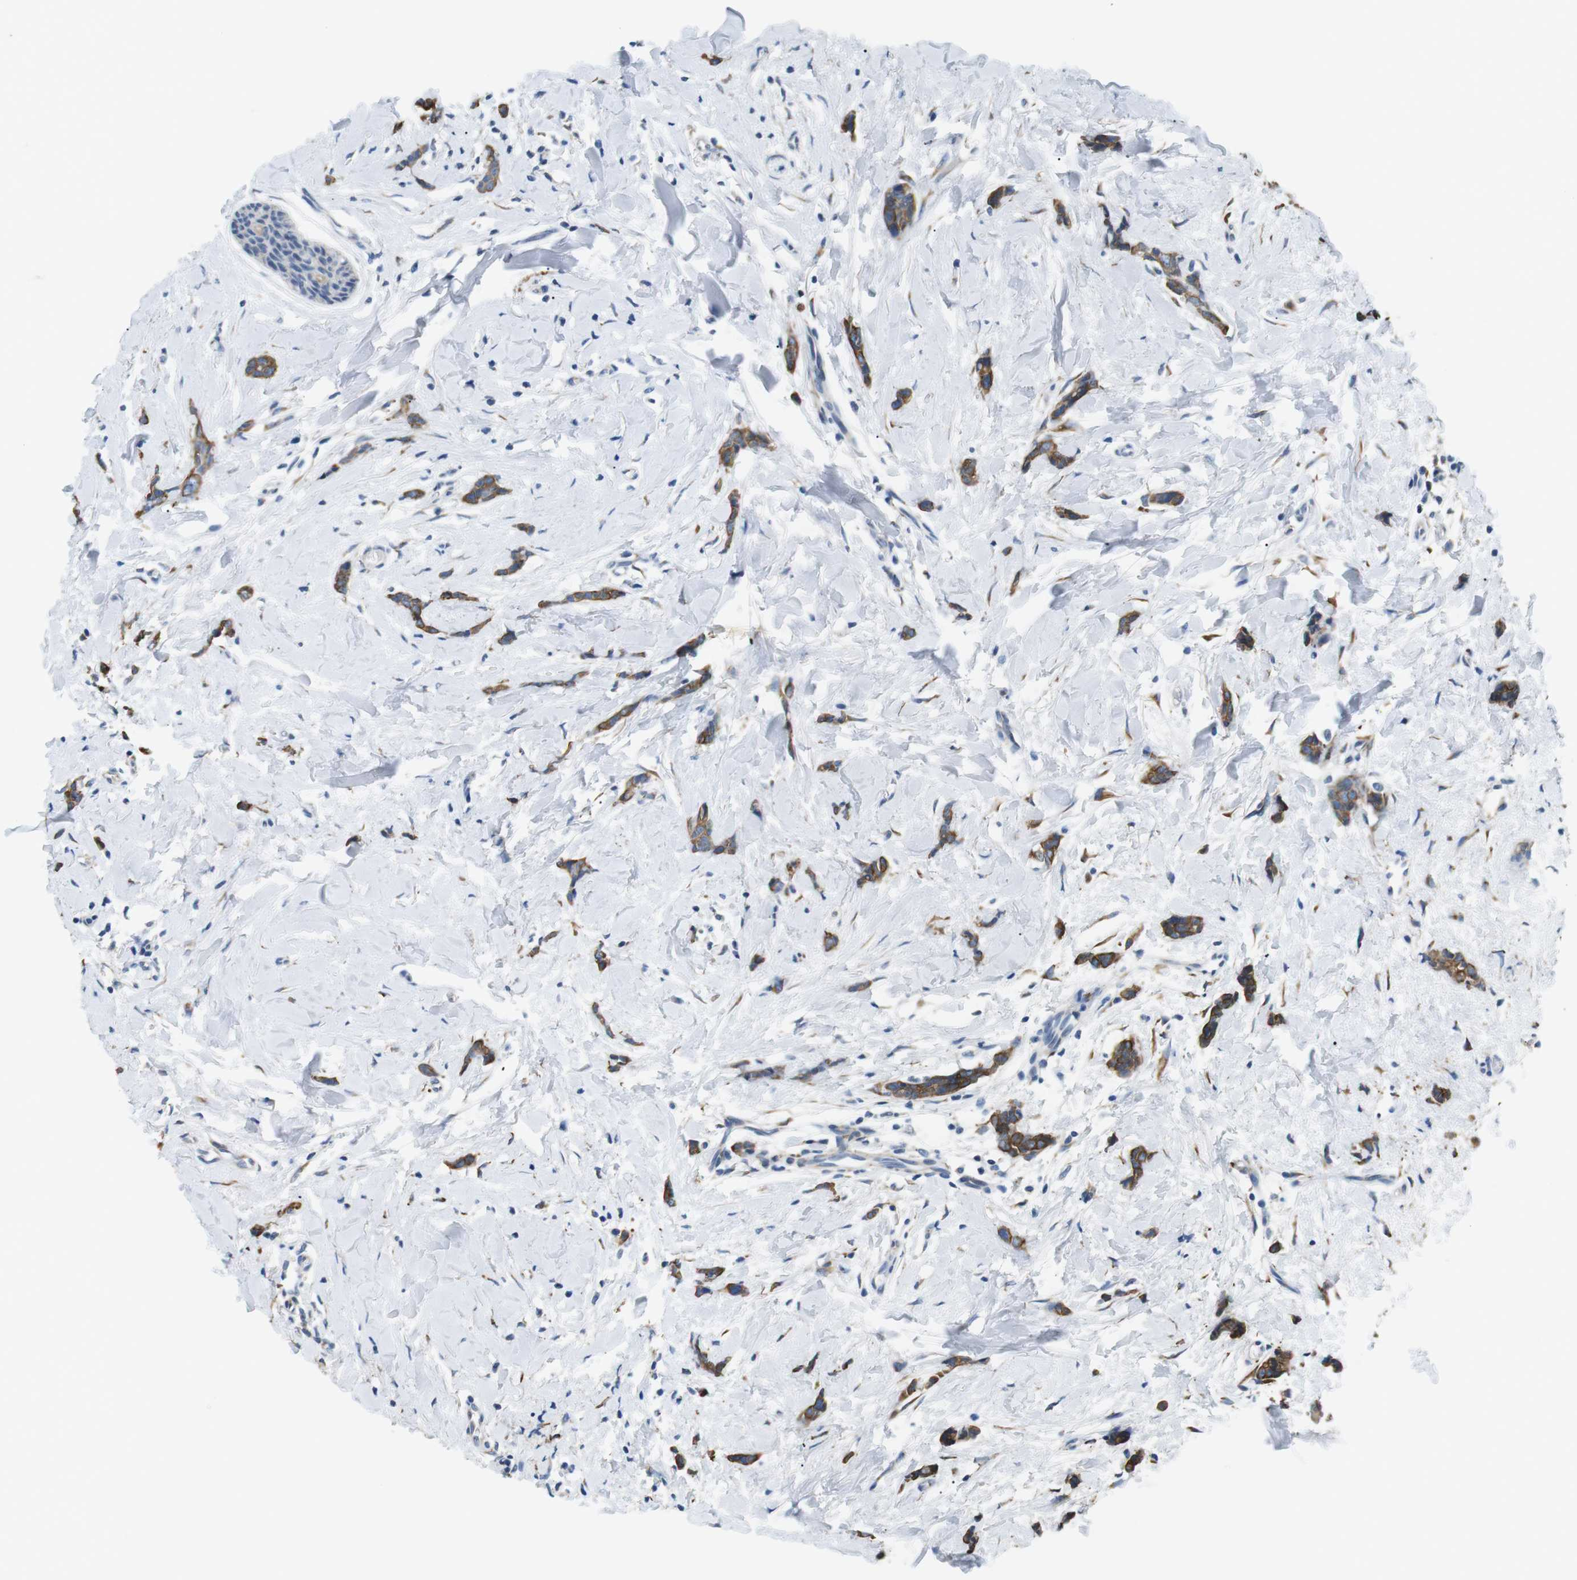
{"staining": {"intensity": "strong", "quantity": ">75%", "location": "cytoplasmic/membranous"}, "tissue": "breast cancer", "cell_type": "Tumor cells", "image_type": "cancer", "snomed": [{"axis": "morphology", "description": "Lobular carcinoma"}, {"axis": "topography", "description": "Skin"}, {"axis": "topography", "description": "Breast"}], "caption": "Breast cancer (lobular carcinoma) stained with a brown dye displays strong cytoplasmic/membranous positive positivity in about >75% of tumor cells.", "gene": "UNC5CL", "patient": {"sex": "female", "age": 46}}